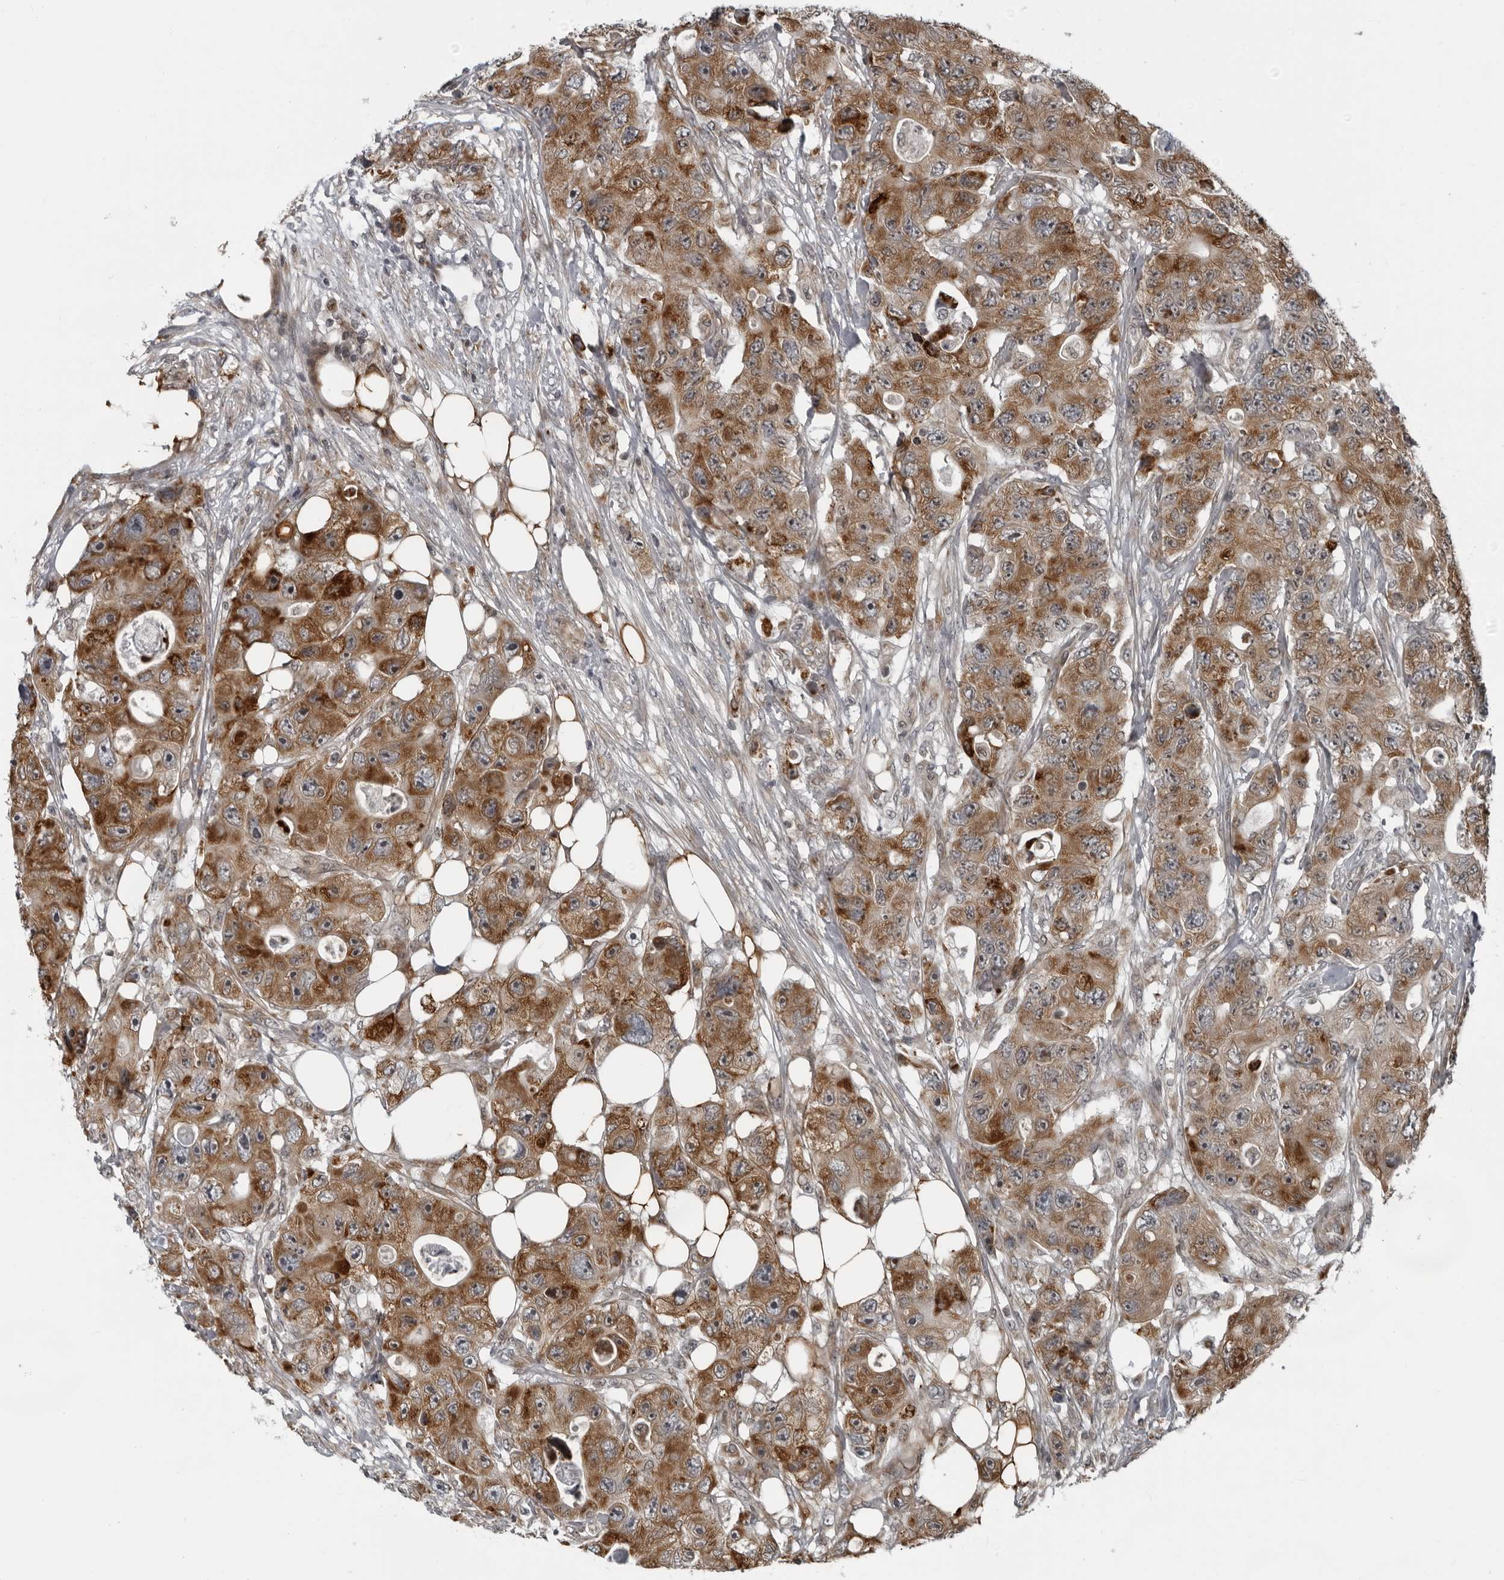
{"staining": {"intensity": "moderate", "quantity": ">75%", "location": "cytoplasmic/membranous"}, "tissue": "colorectal cancer", "cell_type": "Tumor cells", "image_type": "cancer", "snomed": [{"axis": "morphology", "description": "Adenocarcinoma, NOS"}, {"axis": "topography", "description": "Colon"}], "caption": "An immunohistochemistry (IHC) micrograph of tumor tissue is shown. Protein staining in brown labels moderate cytoplasmic/membranous positivity in adenocarcinoma (colorectal) within tumor cells. (Brightfield microscopy of DAB IHC at high magnification).", "gene": "RTCA", "patient": {"sex": "female", "age": 46}}